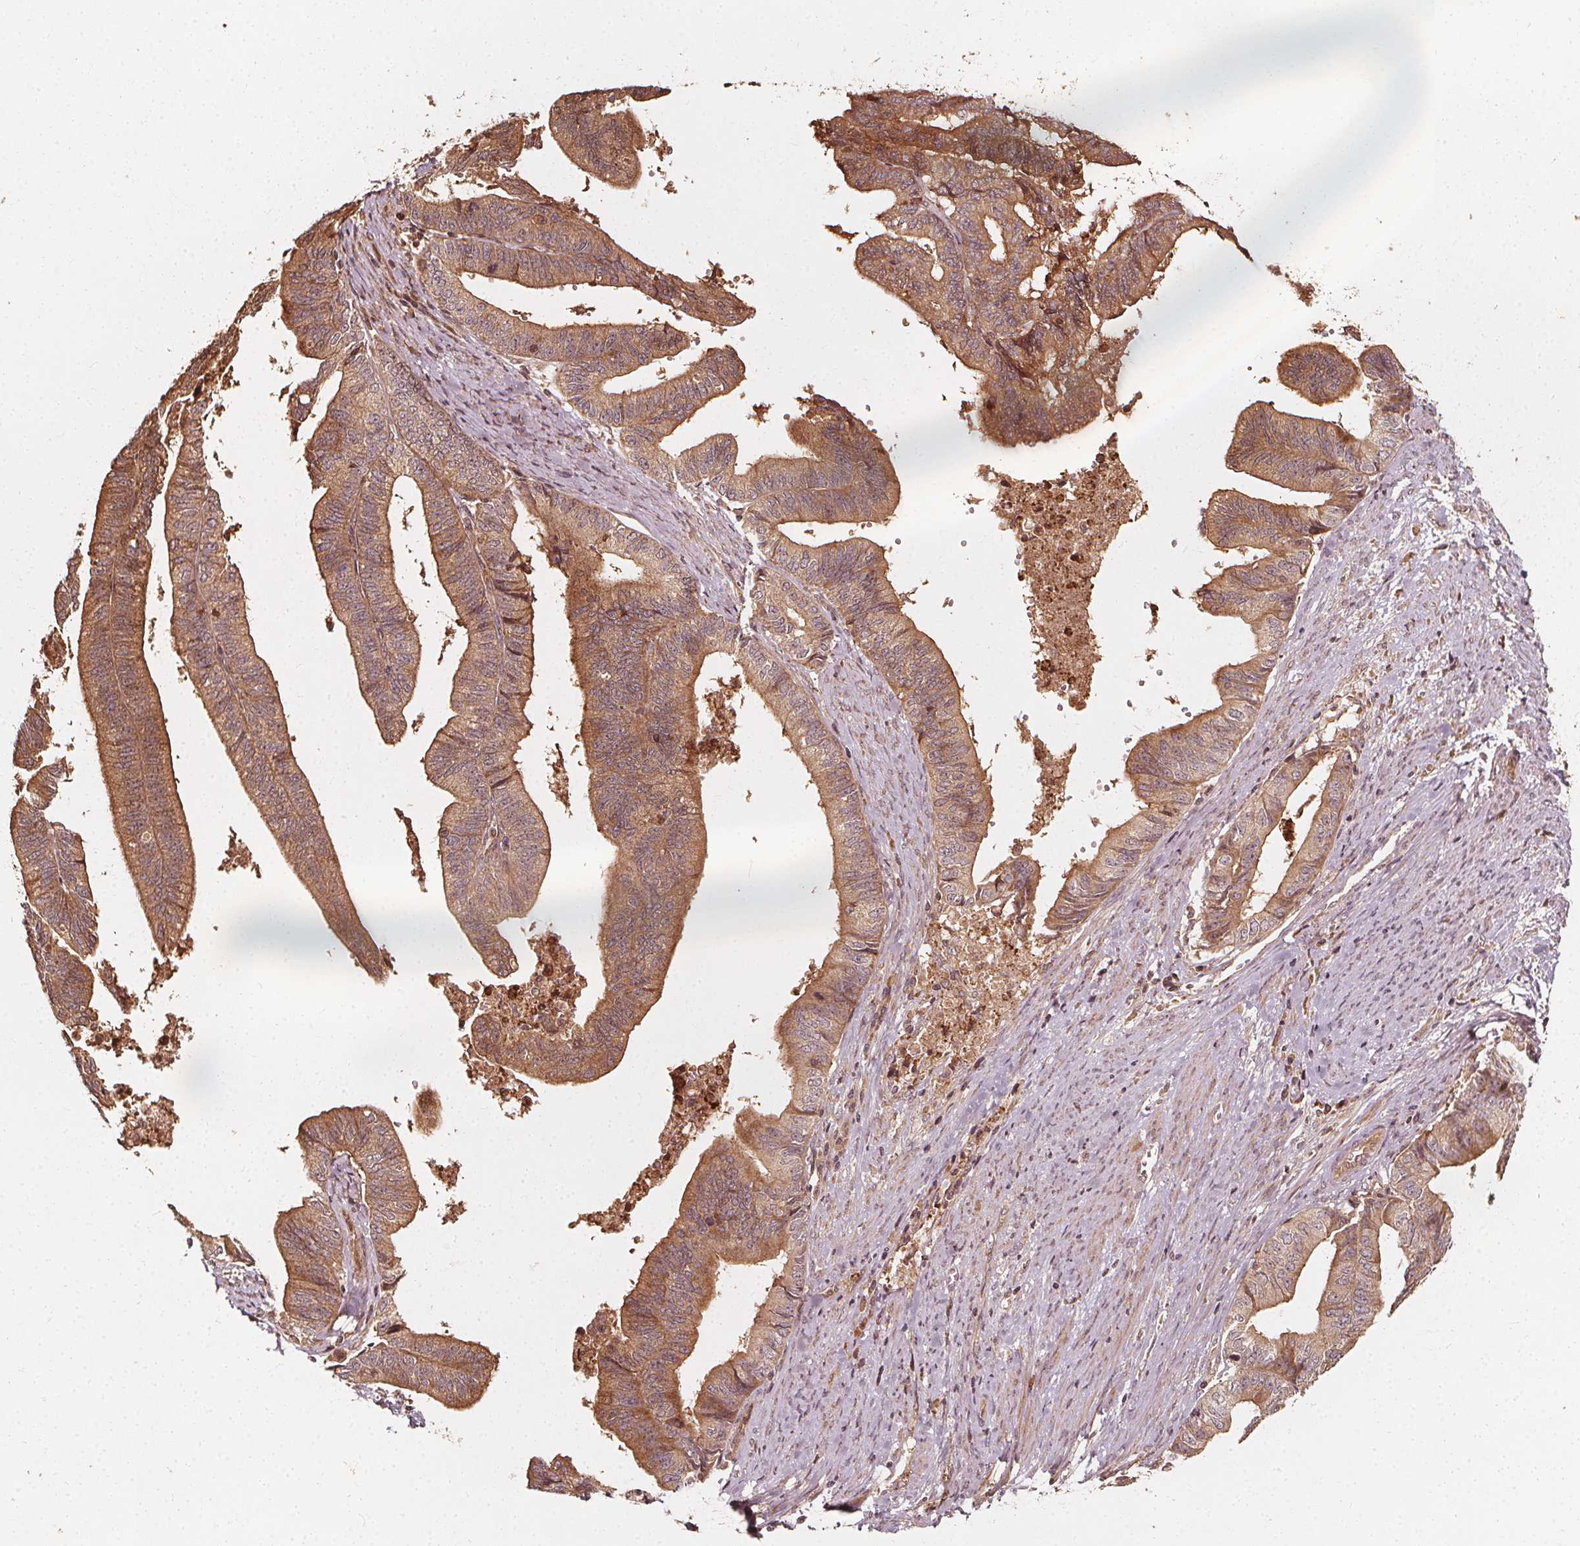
{"staining": {"intensity": "moderate", "quantity": ">75%", "location": "cytoplasmic/membranous"}, "tissue": "endometrial cancer", "cell_type": "Tumor cells", "image_type": "cancer", "snomed": [{"axis": "morphology", "description": "Adenocarcinoma, NOS"}, {"axis": "topography", "description": "Endometrium"}], "caption": "Immunohistochemistry image of neoplastic tissue: human endometrial adenocarcinoma stained using immunohistochemistry (IHC) shows medium levels of moderate protein expression localized specifically in the cytoplasmic/membranous of tumor cells, appearing as a cytoplasmic/membranous brown color.", "gene": "NPC1", "patient": {"sex": "female", "age": 65}}